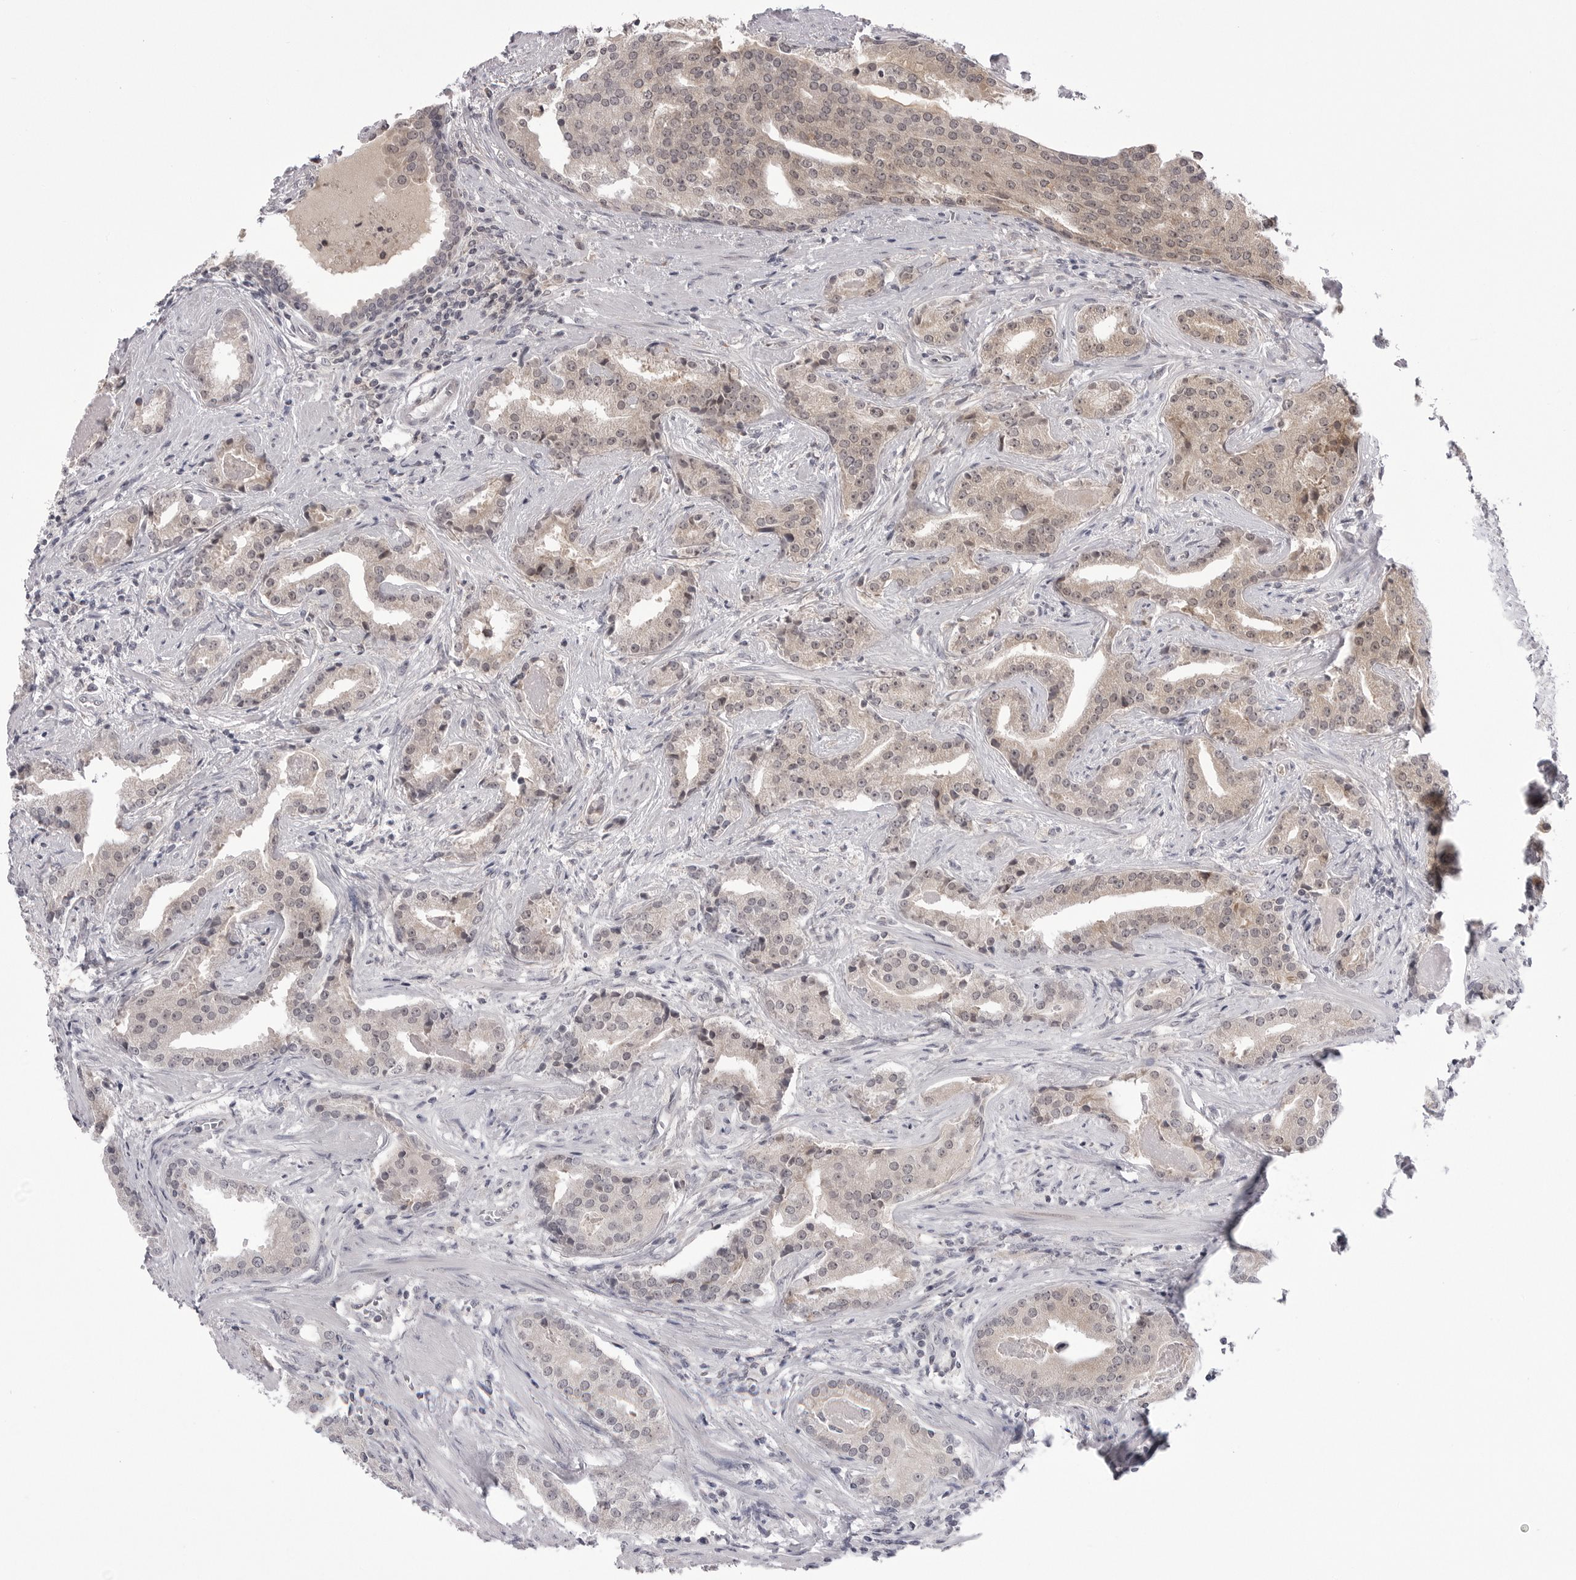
{"staining": {"intensity": "weak", "quantity": "25%-75%", "location": "cytoplasmic/membranous"}, "tissue": "prostate cancer", "cell_type": "Tumor cells", "image_type": "cancer", "snomed": [{"axis": "morphology", "description": "Adenocarcinoma, Low grade"}, {"axis": "topography", "description": "Prostate"}], "caption": "High-magnification brightfield microscopy of prostate adenocarcinoma (low-grade) stained with DAB (brown) and counterstained with hematoxylin (blue). tumor cells exhibit weak cytoplasmic/membranous positivity is seen in about25%-75% of cells. (DAB (3,3'-diaminobenzidine) IHC with brightfield microscopy, high magnification).", "gene": "PTK2B", "patient": {"sex": "male", "age": 67}}